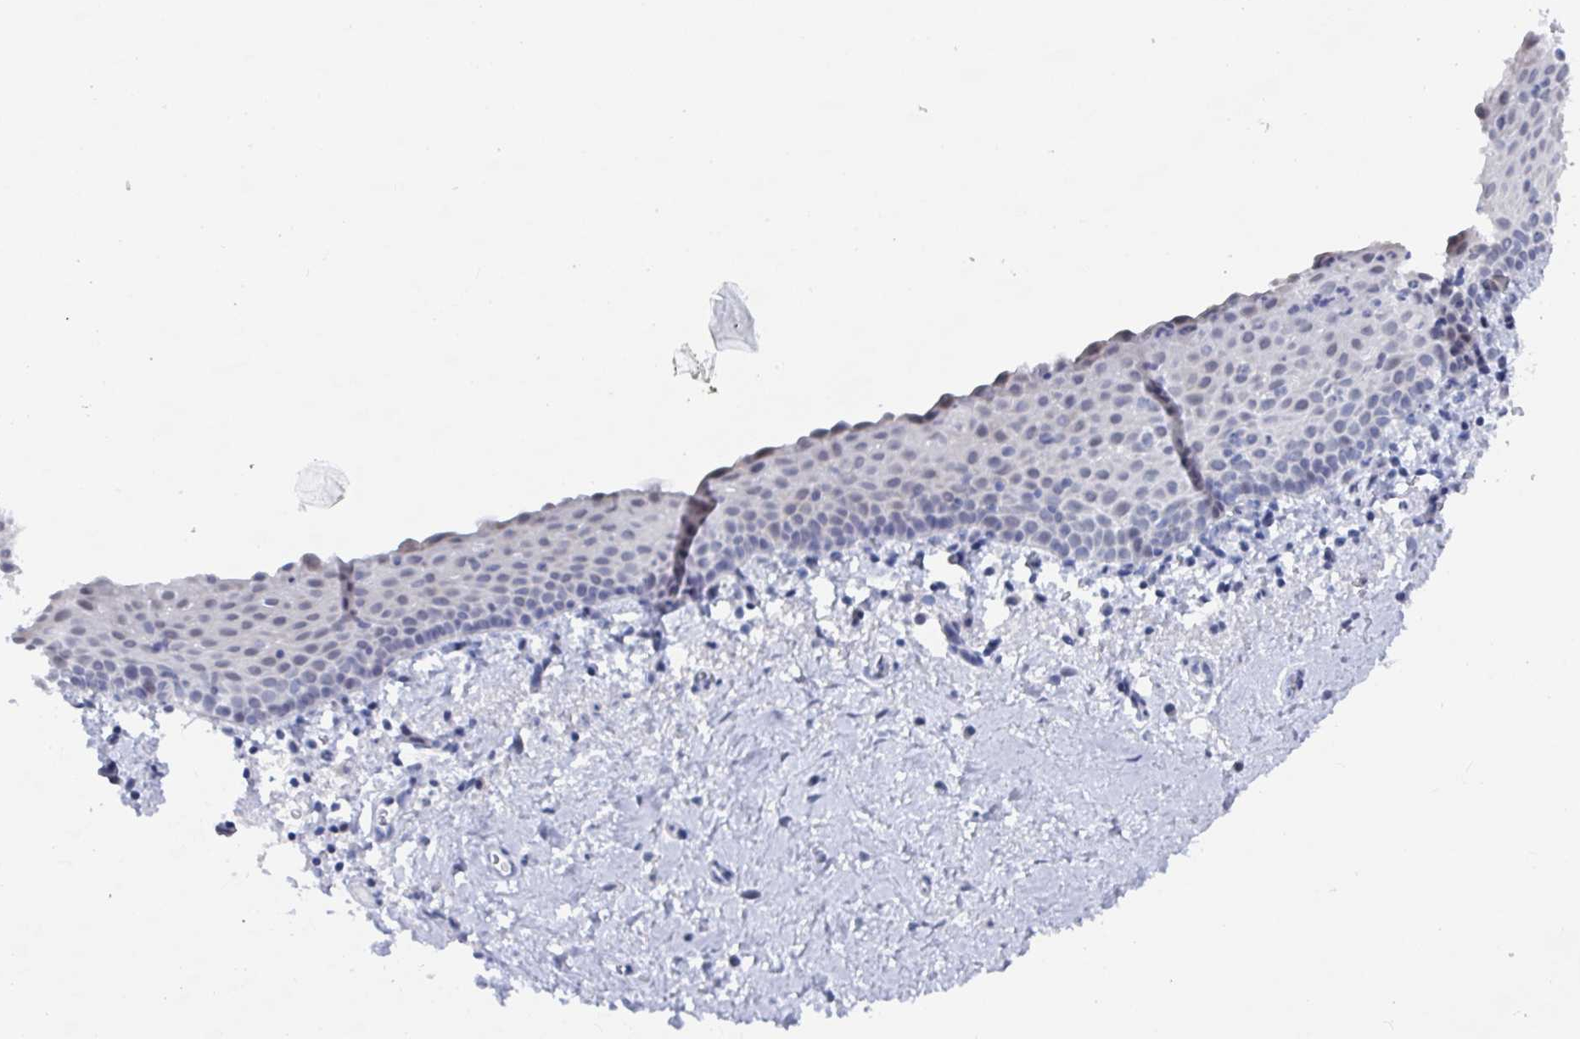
{"staining": {"intensity": "negative", "quantity": "none", "location": "none"}, "tissue": "vagina", "cell_type": "Squamous epithelial cells", "image_type": "normal", "snomed": [{"axis": "morphology", "description": "Normal tissue, NOS"}, {"axis": "topography", "description": "Vagina"}], "caption": "Immunohistochemistry (IHC) micrograph of benign vagina: human vagina stained with DAB (3,3'-diaminobenzidine) reveals no significant protein expression in squamous epithelial cells.", "gene": "CAMKV", "patient": {"sex": "female", "age": 61}}